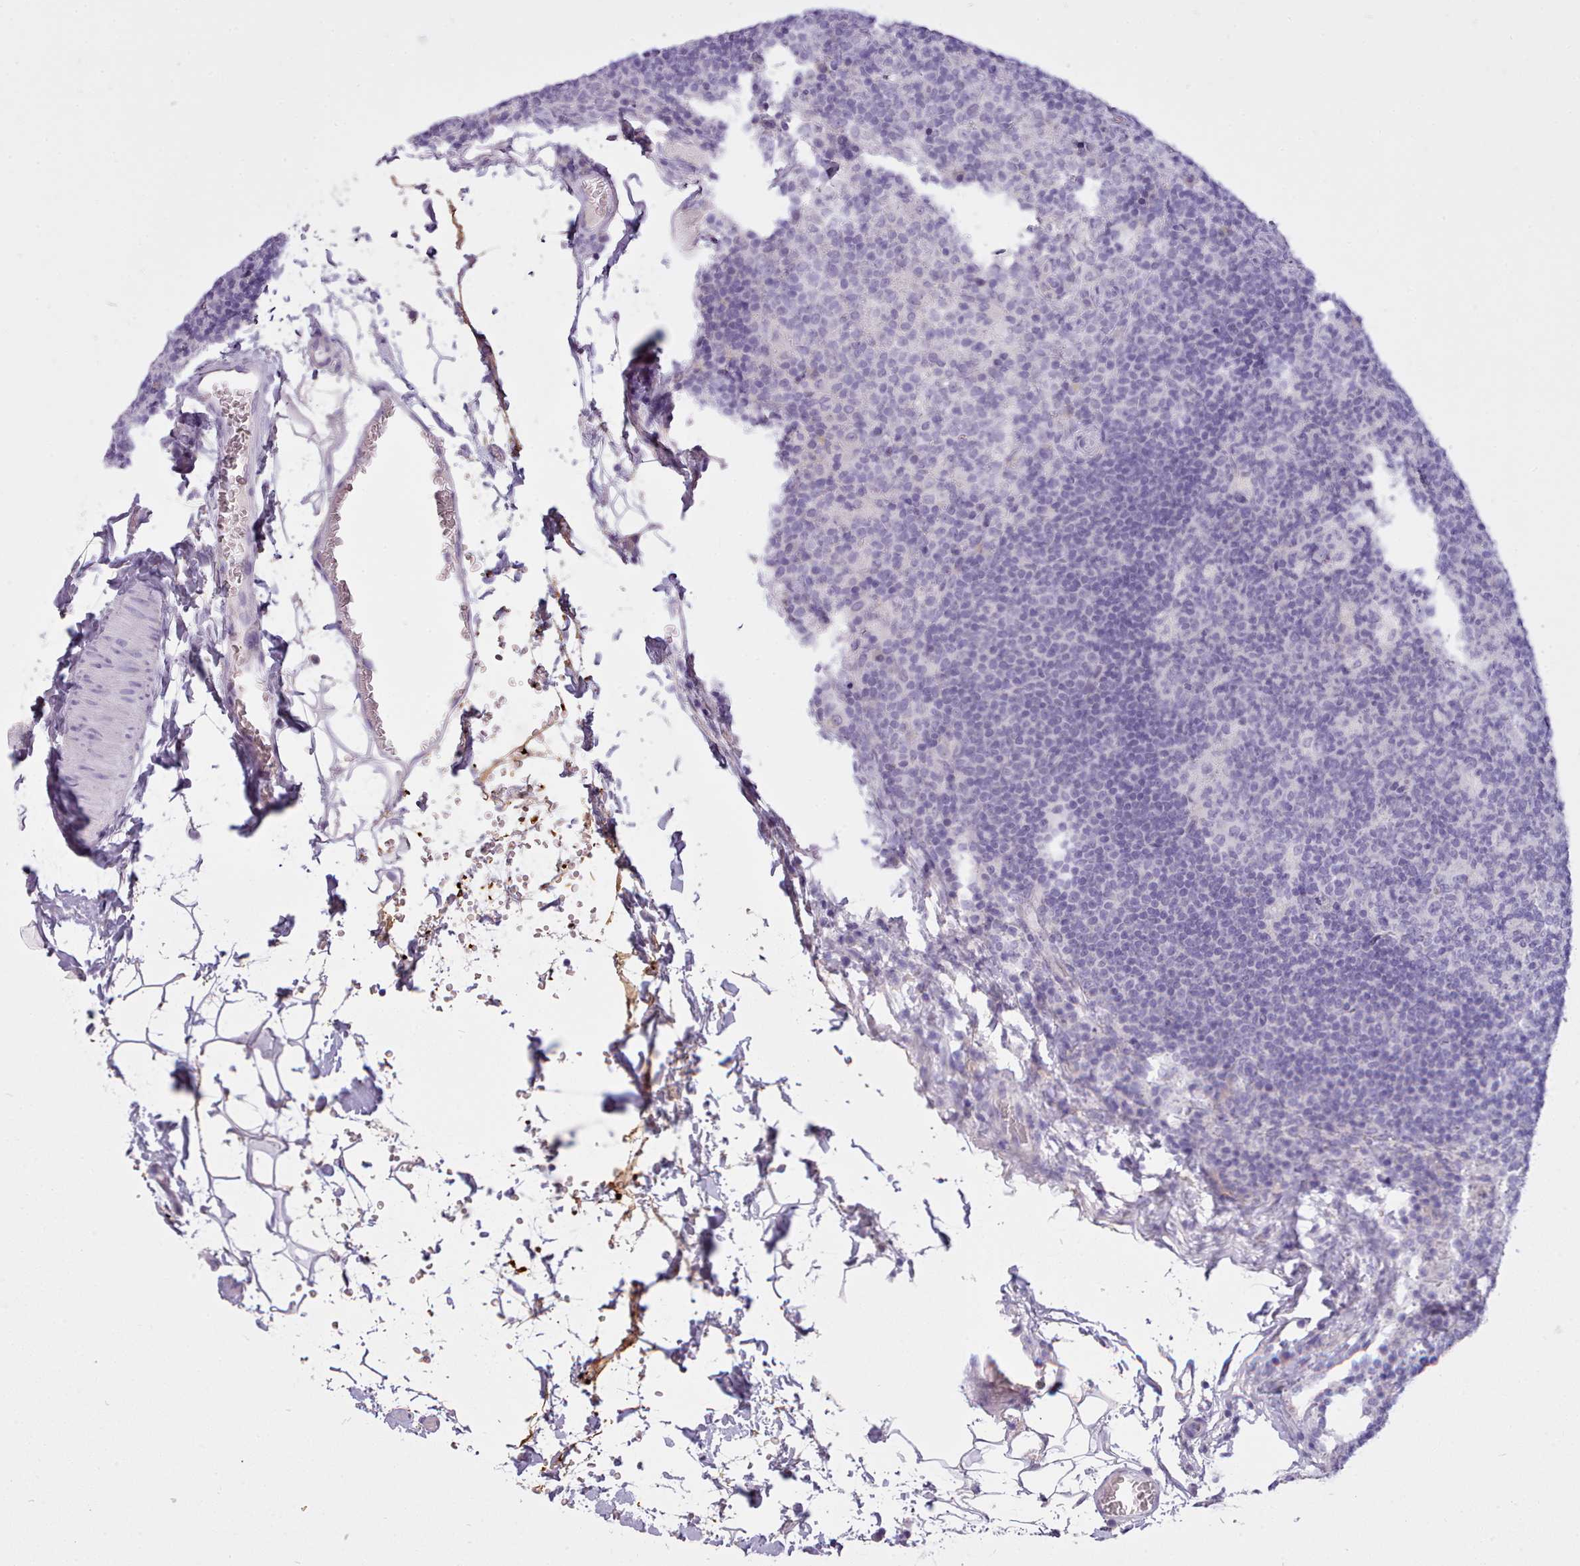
{"staining": {"intensity": "negative", "quantity": "none", "location": "none"}, "tissue": "lymph node", "cell_type": "Germinal center cells", "image_type": "normal", "snomed": [{"axis": "morphology", "description": "Normal tissue, NOS"}, {"axis": "topography", "description": "Lymph node"}], "caption": "Immunohistochemistry image of normal lymph node stained for a protein (brown), which shows no staining in germinal center cells.", "gene": "CYP2A13", "patient": {"sex": "female", "age": 31}}